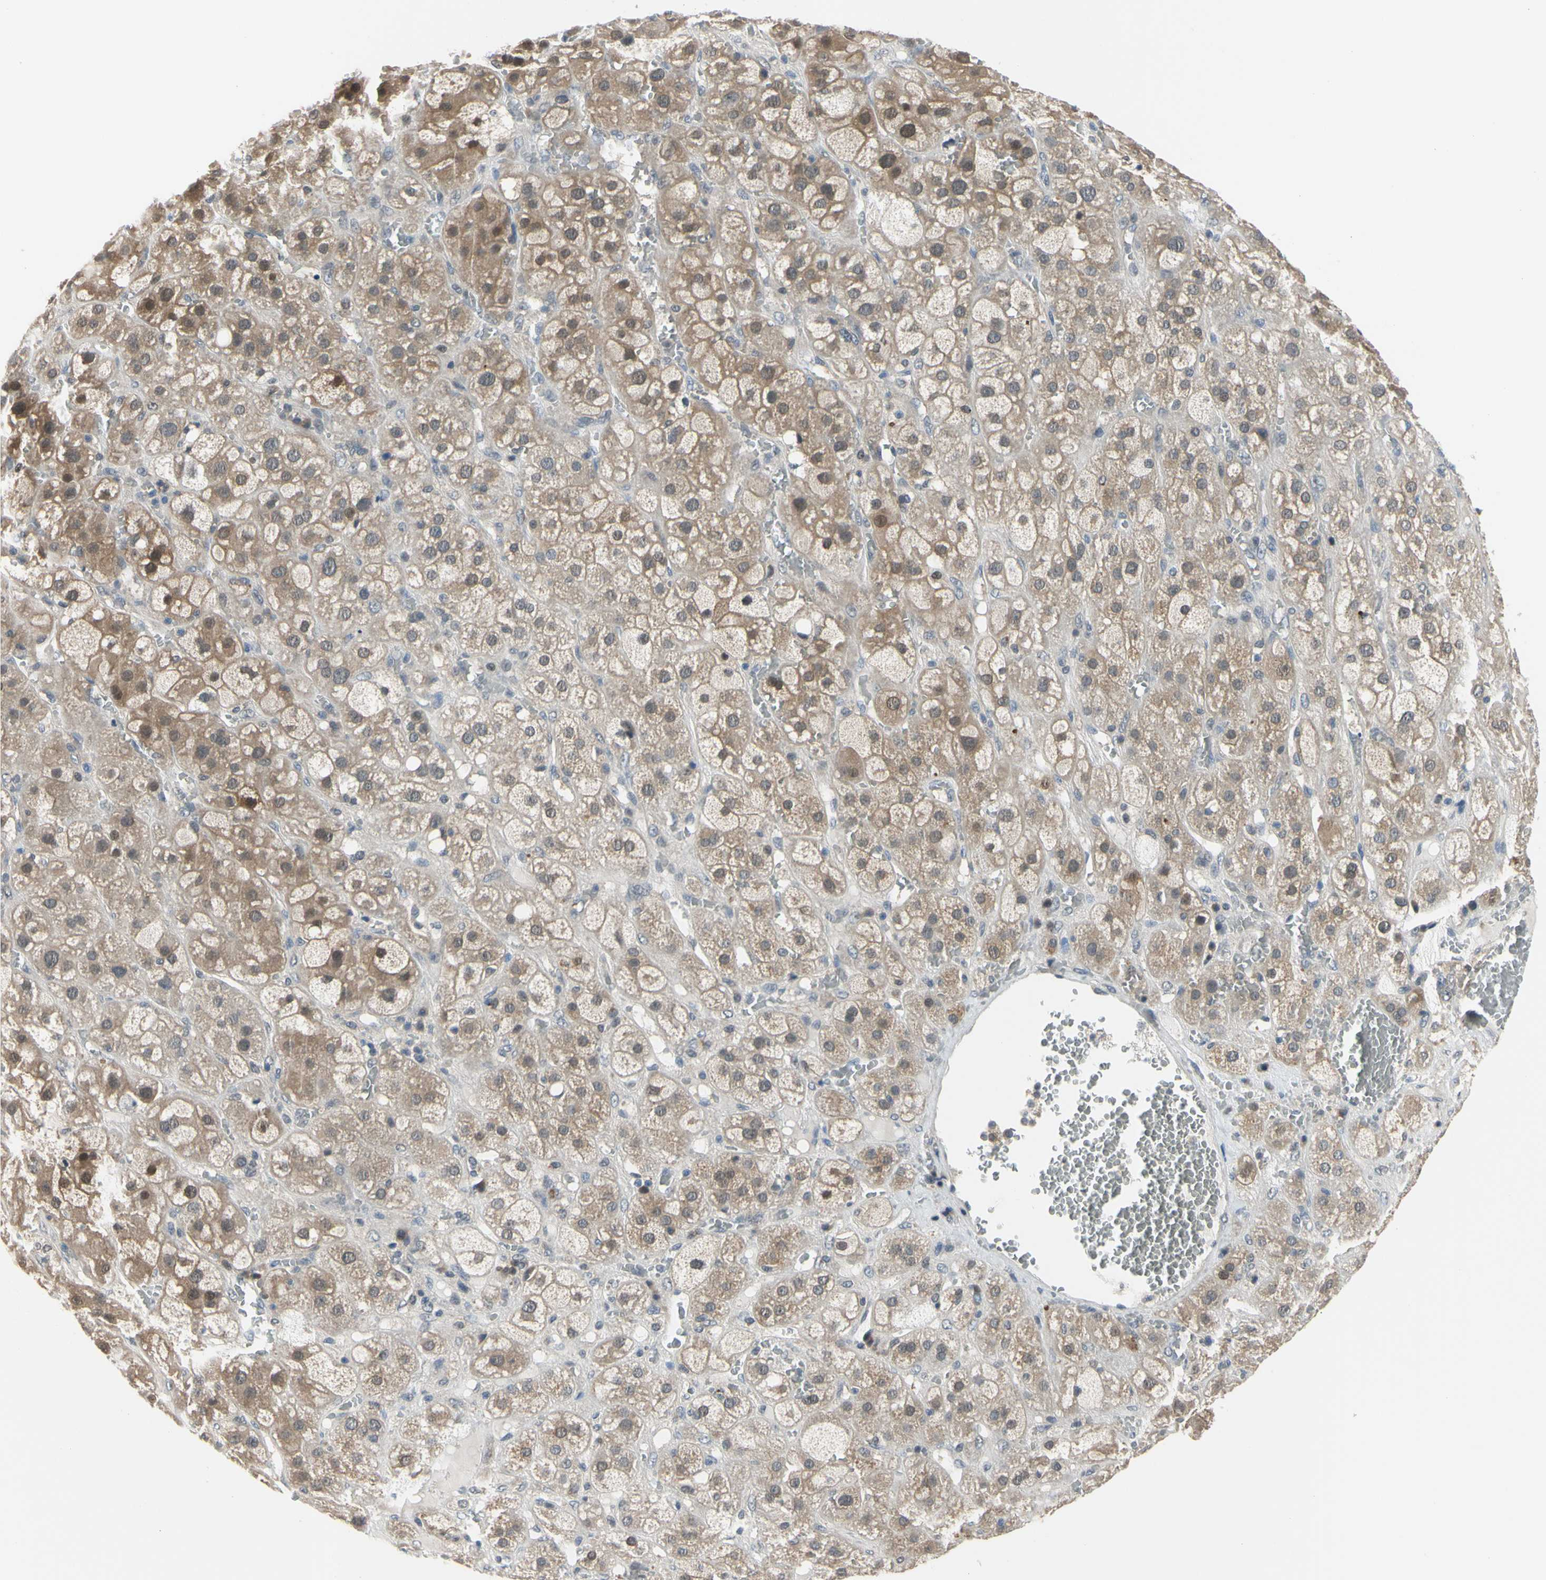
{"staining": {"intensity": "moderate", "quantity": "25%-75%", "location": "cytoplasmic/membranous,nuclear"}, "tissue": "adrenal gland", "cell_type": "Glandular cells", "image_type": "normal", "snomed": [{"axis": "morphology", "description": "Normal tissue, NOS"}, {"axis": "topography", "description": "Adrenal gland"}], "caption": "A medium amount of moderate cytoplasmic/membranous,nuclear staining is present in approximately 25%-75% of glandular cells in benign adrenal gland. The staining was performed using DAB, with brown indicating positive protein expression. Nuclei are stained blue with hematoxylin.", "gene": "HSPA4", "patient": {"sex": "female", "age": 47}}